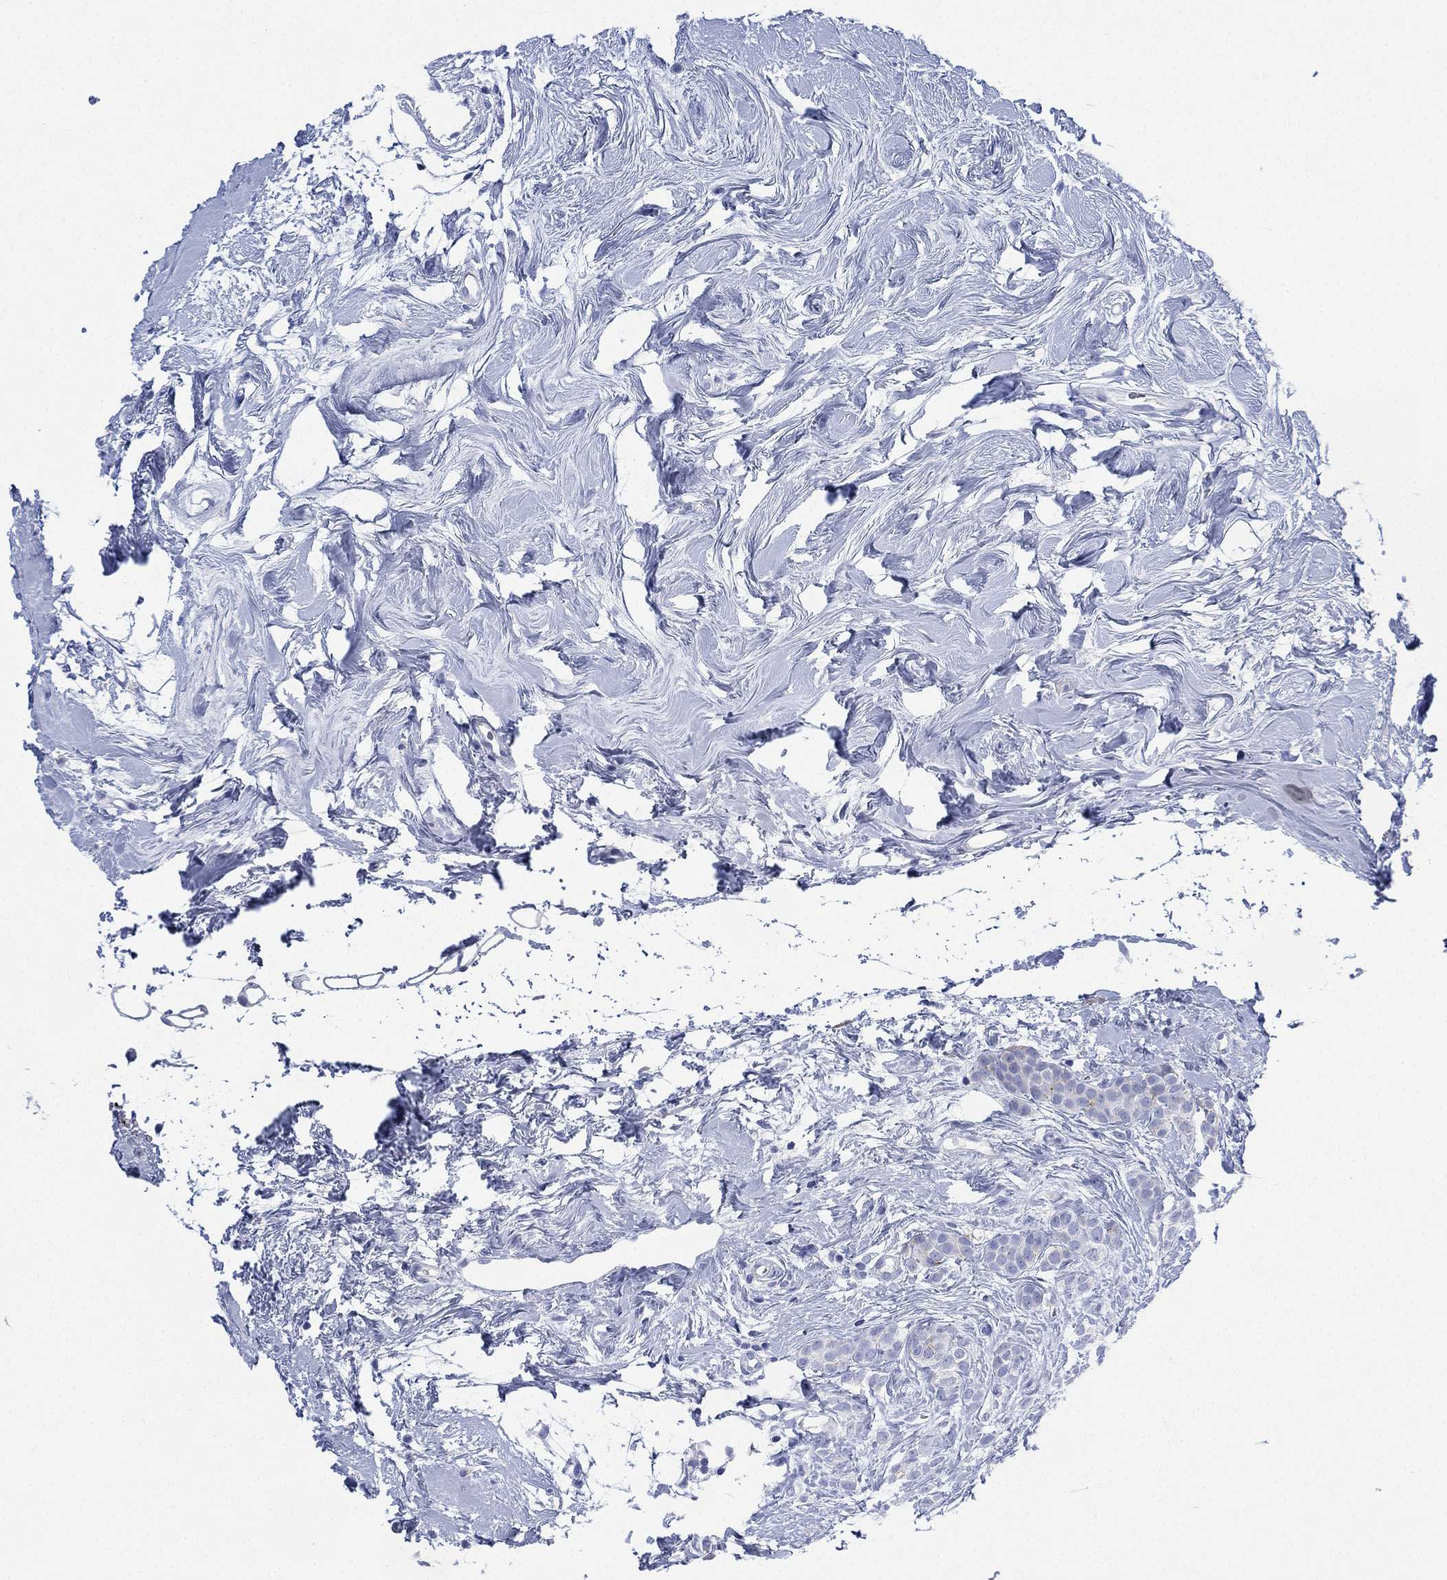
{"staining": {"intensity": "negative", "quantity": "none", "location": "none"}, "tissue": "breast cancer", "cell_type": "Tumor cells", "image_type": "cancer", "snomed": [{"axis": "morphology", "description": "Lobular carcinoma"}, {"axis": "topography", "description": "Breast"}], "caption": "This is an immunohistochemistry image of human breast lobular carcinoma. There is no positivity in tumor cells.", "gene": "SLC9C2", "patient": {"sex": "female", "age": 49}}